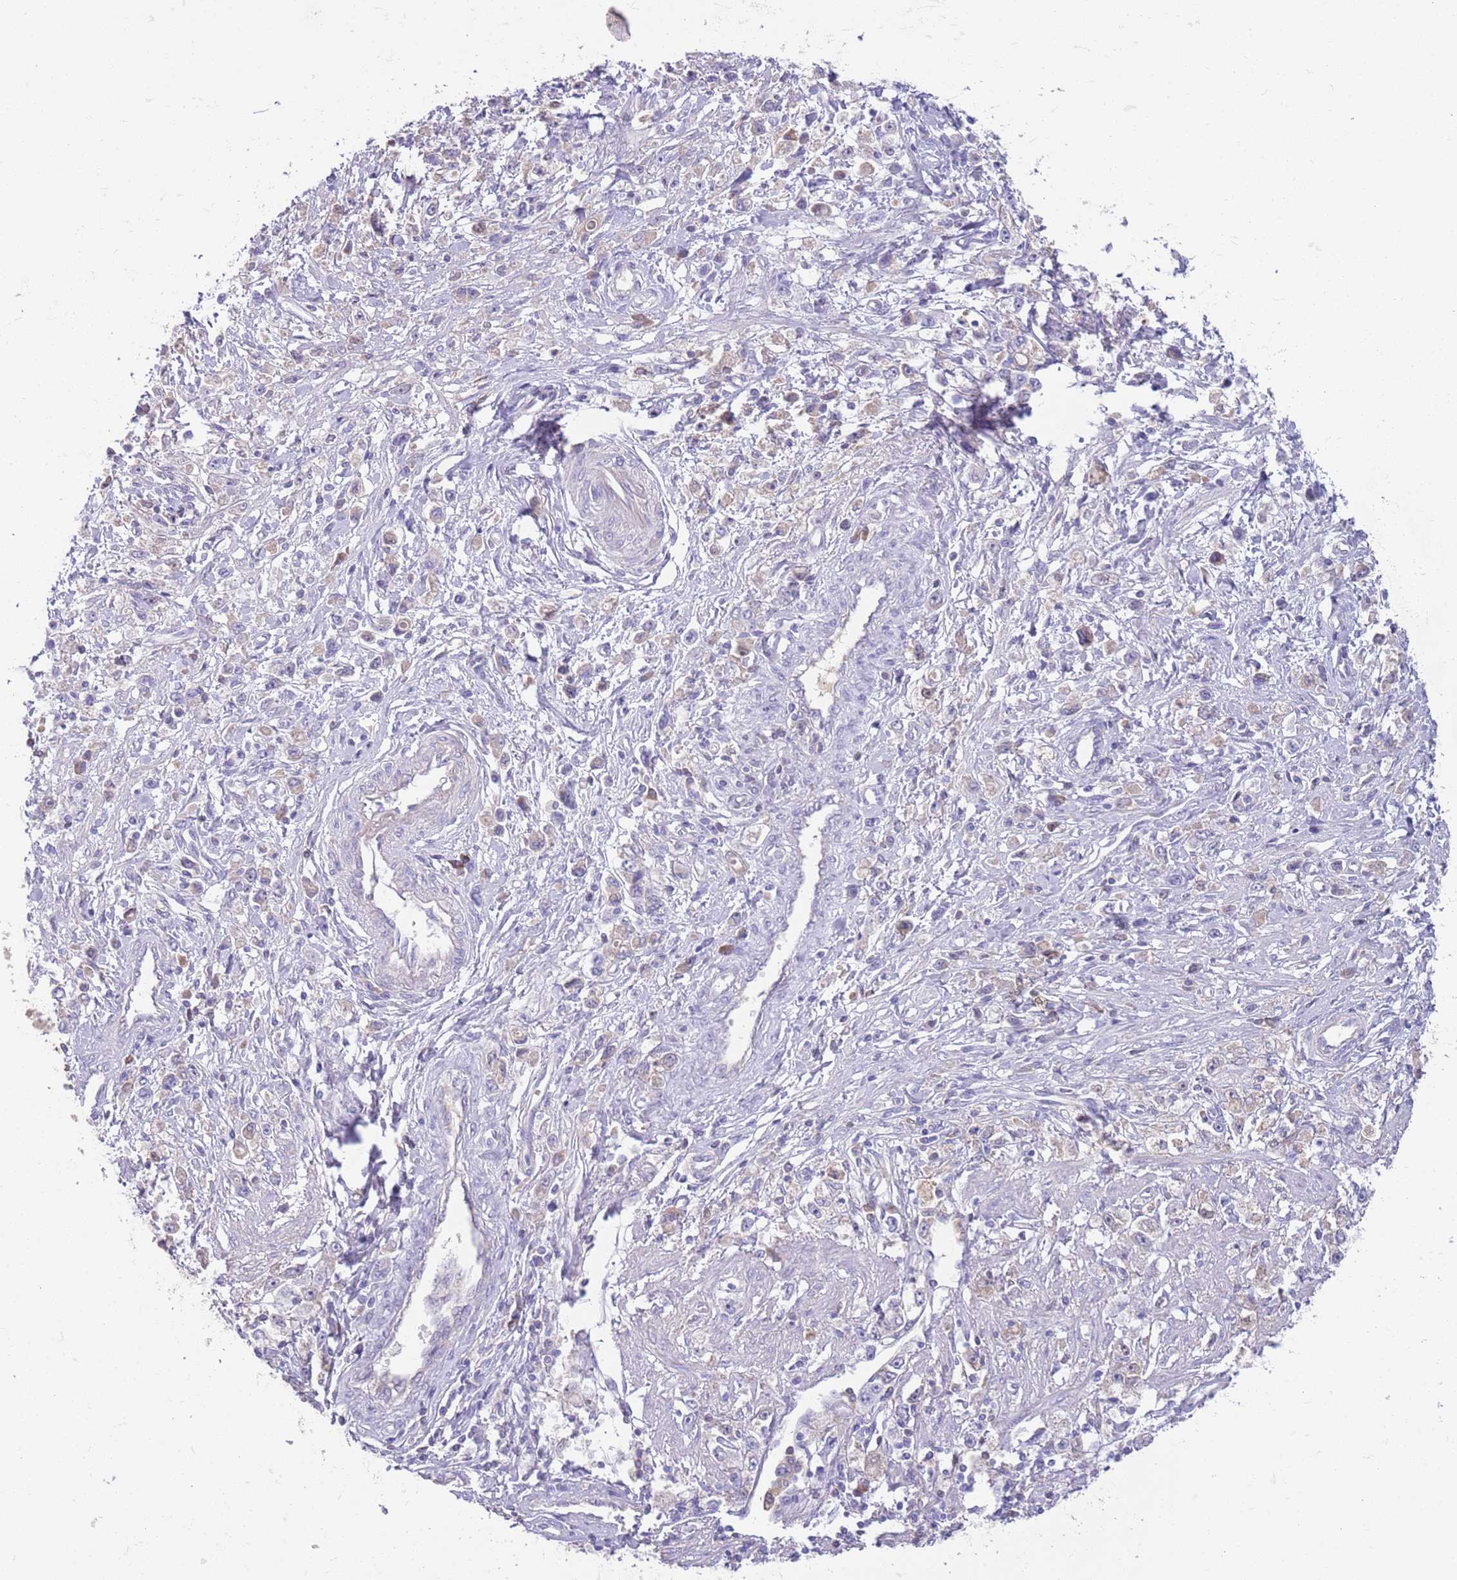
{"staining": {"intensity": "negative", "quantity": "none", "location": "none"}, "tissue": "stomach cancer", "cell_type": "Tumor cells", "image_type": "cancer", "snomed": [{"axis": "morphology", "description": "Adenocarcinoma, NOS"}, {"axis": "topography", "description": "Stomach"}], "caption": "The immunohistochemistry (IHC) histopathology image has no significant staining in tumor cells of adenocarcinoma (stomach) tissue.", "gene": "IGFL4", "patient": {"sex": "female", "age": 59}}